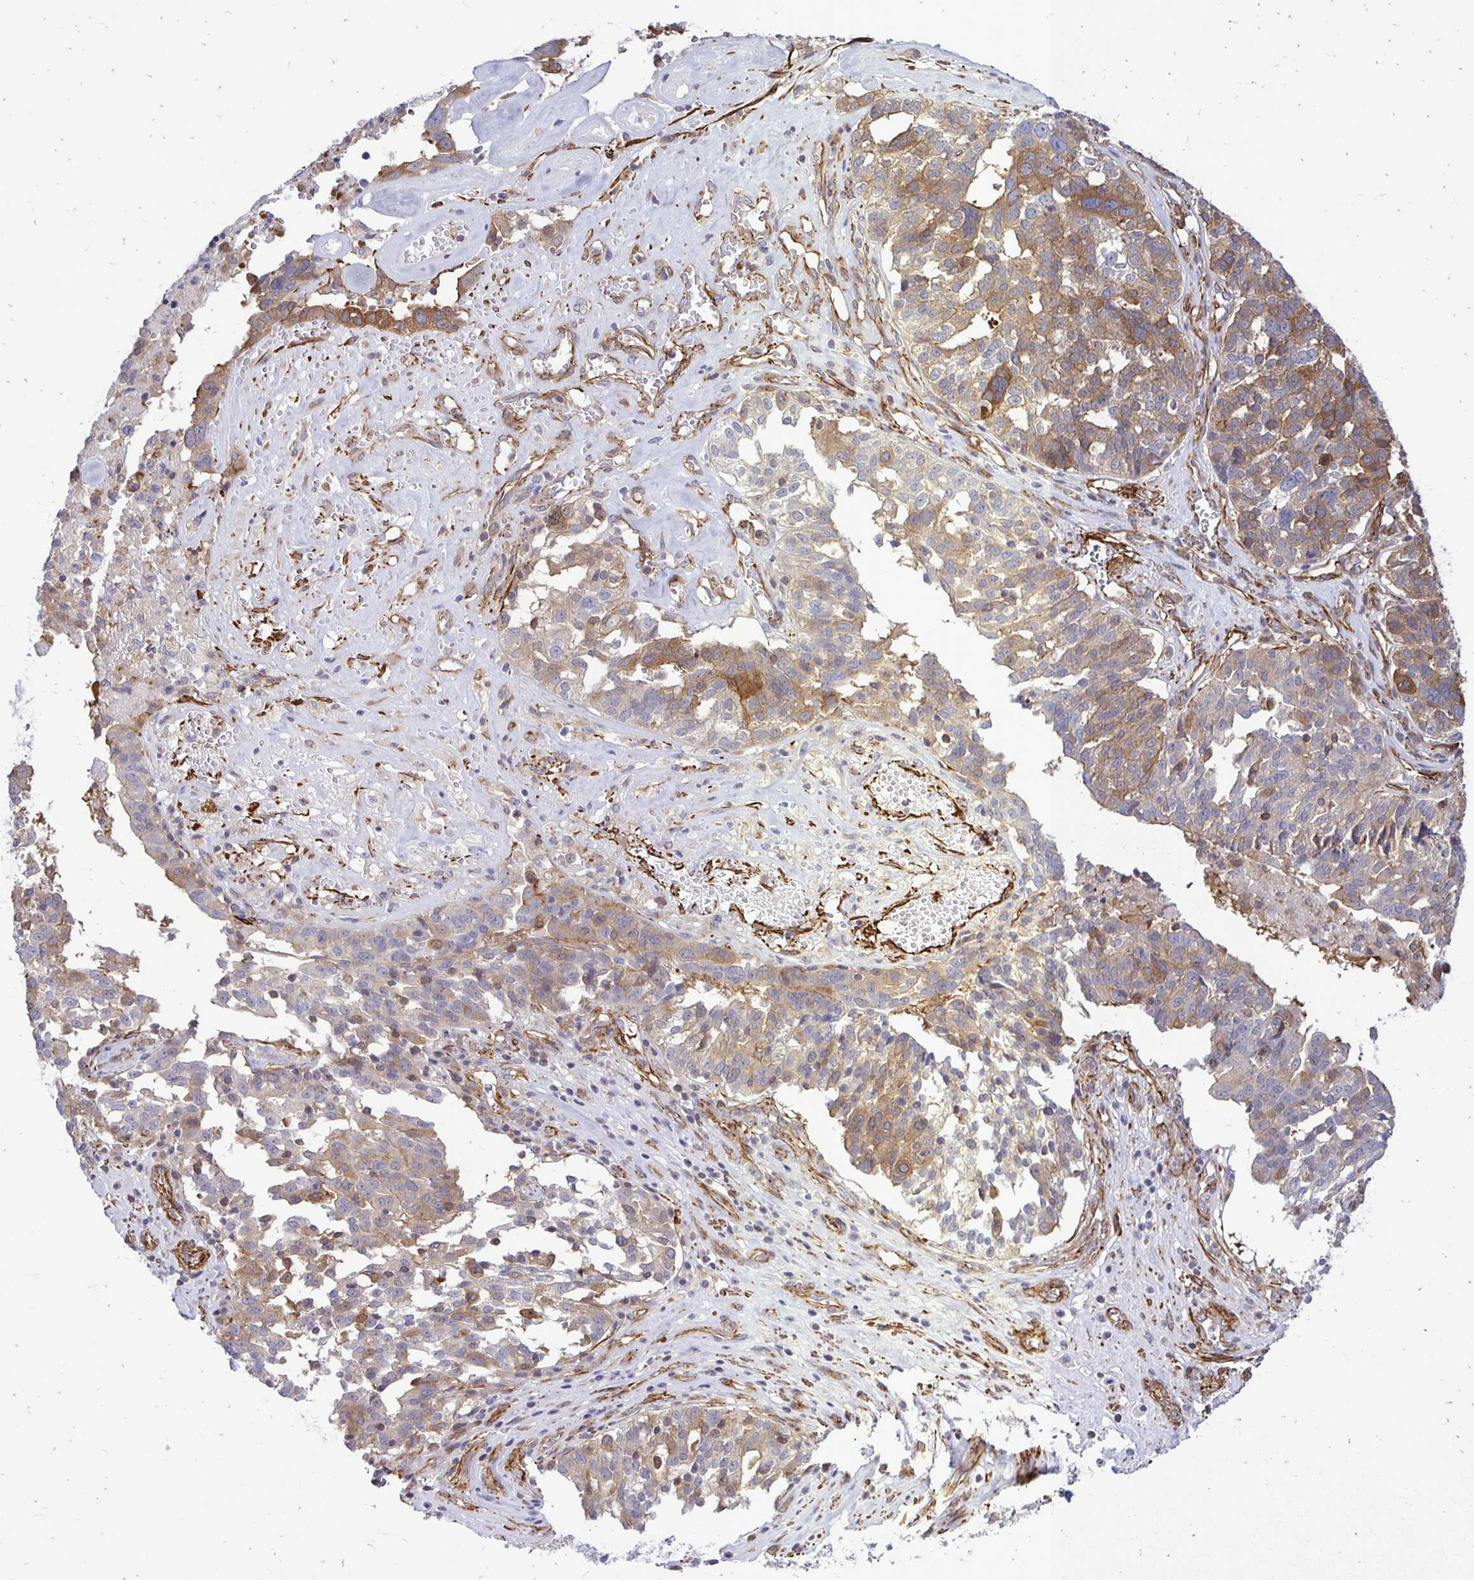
{"staining": {"intensity": "moderate", "quantity": "25%-75%", "location": "cytoplasmic/membranous"}, "tissue": "ovarian cancer", "cell_type": "Tumor cells", "image_type": "cancer", "snomed": [{"axis": "morphology", "description": "Cystadenocarcinoma, serous, NOS"}, {"axis": "topography", "description": "Ovary"}], "caption": "Moderate cytoplasmic/membranous expression is appreciated in approximately 25%-75% of tumor cells in ovarian serous cystadenocarcinoma. (IHC, brightfield microscopy, high magnification).", "gene": "CTPS1", "patient": {"sex": "female", "age": 59}}